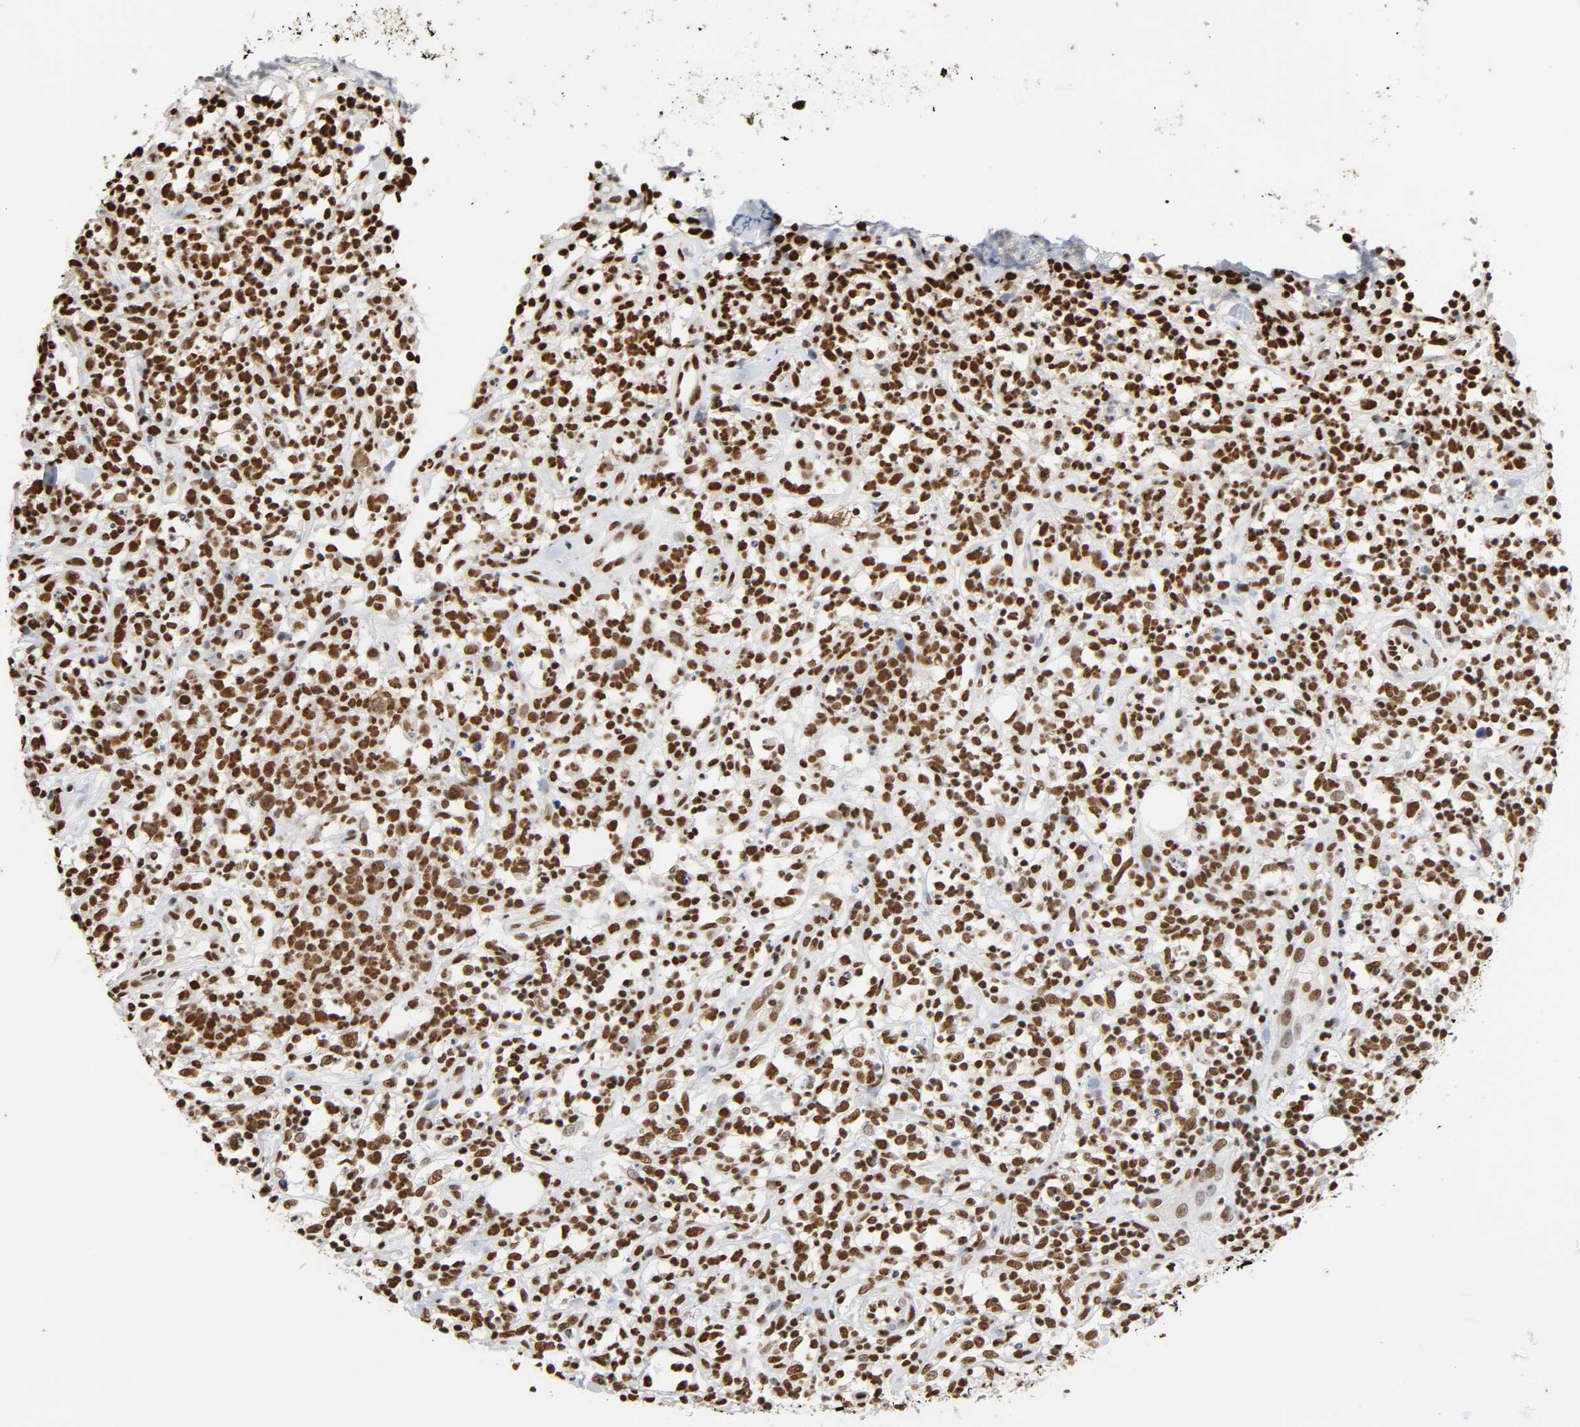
{"staining": {"intensity": "strong", "quantity": ">75%", "location": "nuclear"}, "tissue": "lymphoma", "cell_type": "Tumor cells", "image_type": "cancer", "snomed": [{"axis": "morphology", "description": "Malignant lymphoma, non-Hodgkin's type, High grade"}, {"axis": "topography", "description": "Lymph node"}], "caption": "The immunohistochemical stain highlights strong nuclear positivity in tumor cells of lymphoma tissue.", "gene": "HNRNPC", "patient": {"sex": "female", "age": 73}}